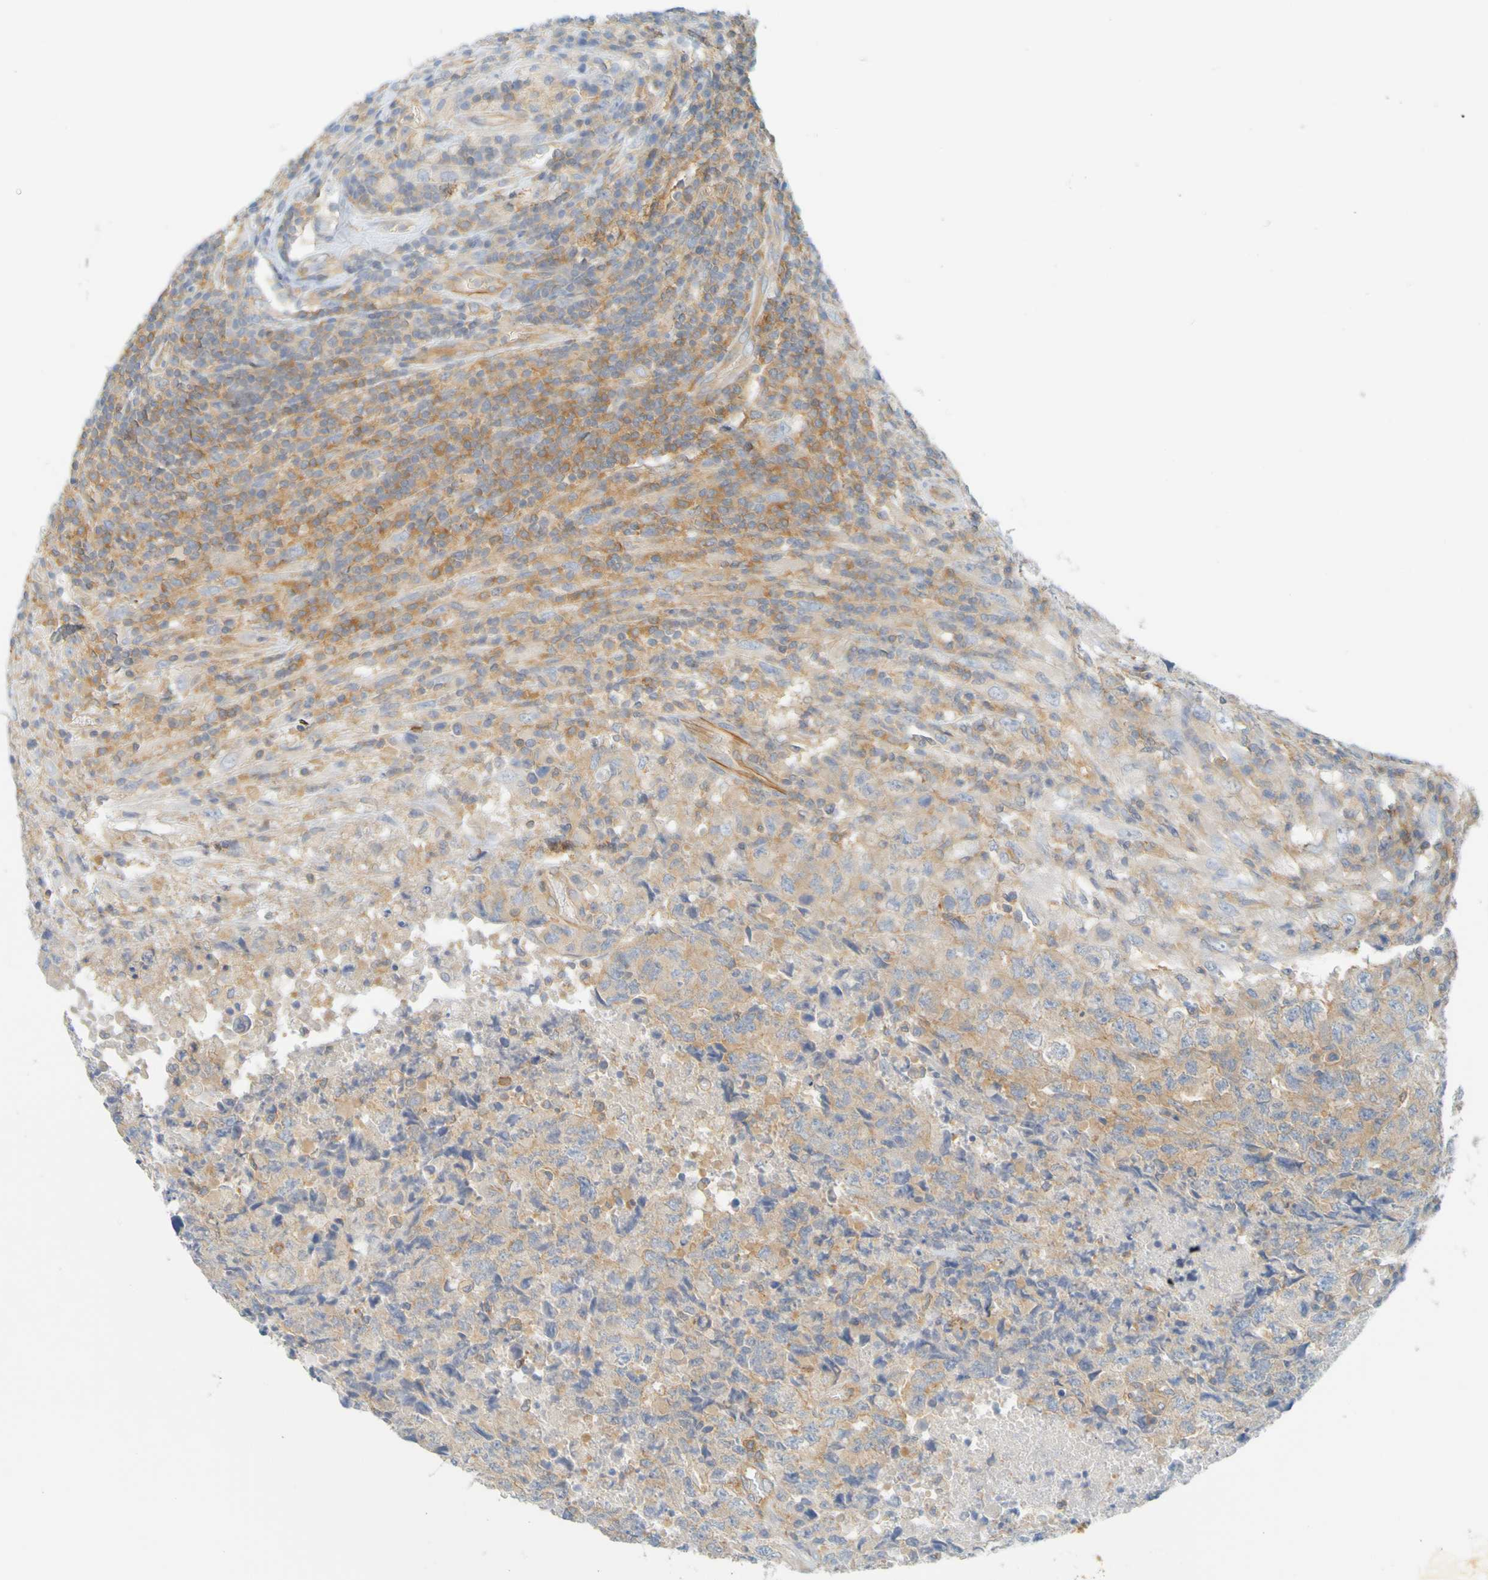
{"staining": {"intensity": "moderate", "quantity": ">75%", "location": "cytoplasmic/membranous"}, "tissue": "testis cancer", "cell_type": "Tumor cells", "image_type": "cancer", "snomed": [{"axis": "morphology", "description": "Necrosis, NOS"}, {"axis": "morphology", "description": "Carcinoma, Embryonal, NOS"}, {"axis": "topography", "description": "Testis"}], "caption": "An image of human embryonal carcinoma (testis) stained for a protein reveals moderate cytoplasmic/membranous brown staining in tumor cells.", "gene": "APPL1", "patient": {"sex": "male", "age": 19}}